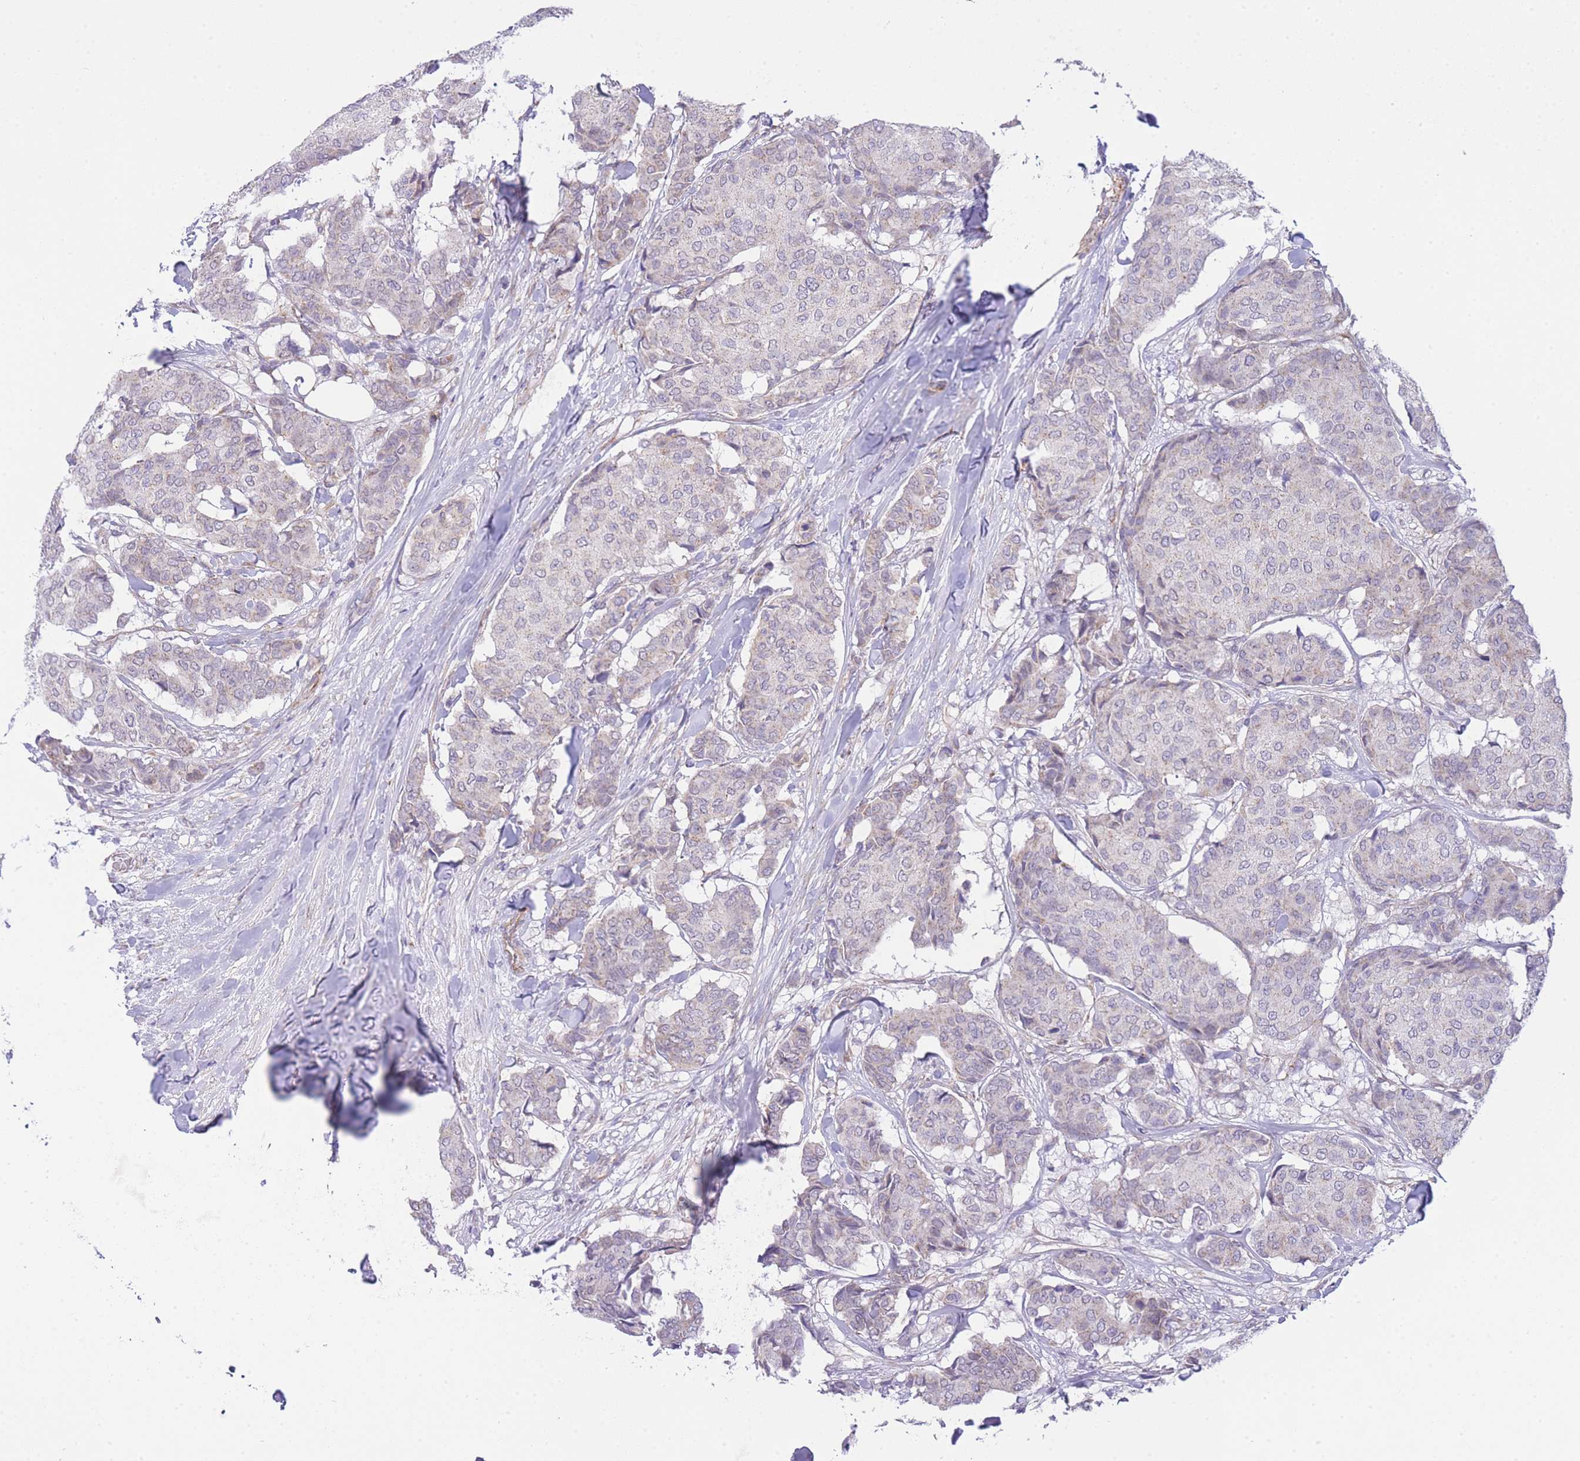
{"staining": {"intensity": "negative", "quantity": "none", "location": "none"}, "tissue": "breast cancer", "cell_type": "Tumor cells", "image_type": "cancer", "snomed": [{"axis": "morphology", "description": "Duct carcinoma"}, {"axis": "topography", "description": "Breast"}], "caption": "A micrograph of human intraductal carcinoma (breast) is negative for staining in tumor cells.", "gene": "CTBP1", "patient": {"sex": "female", "age": 75}}